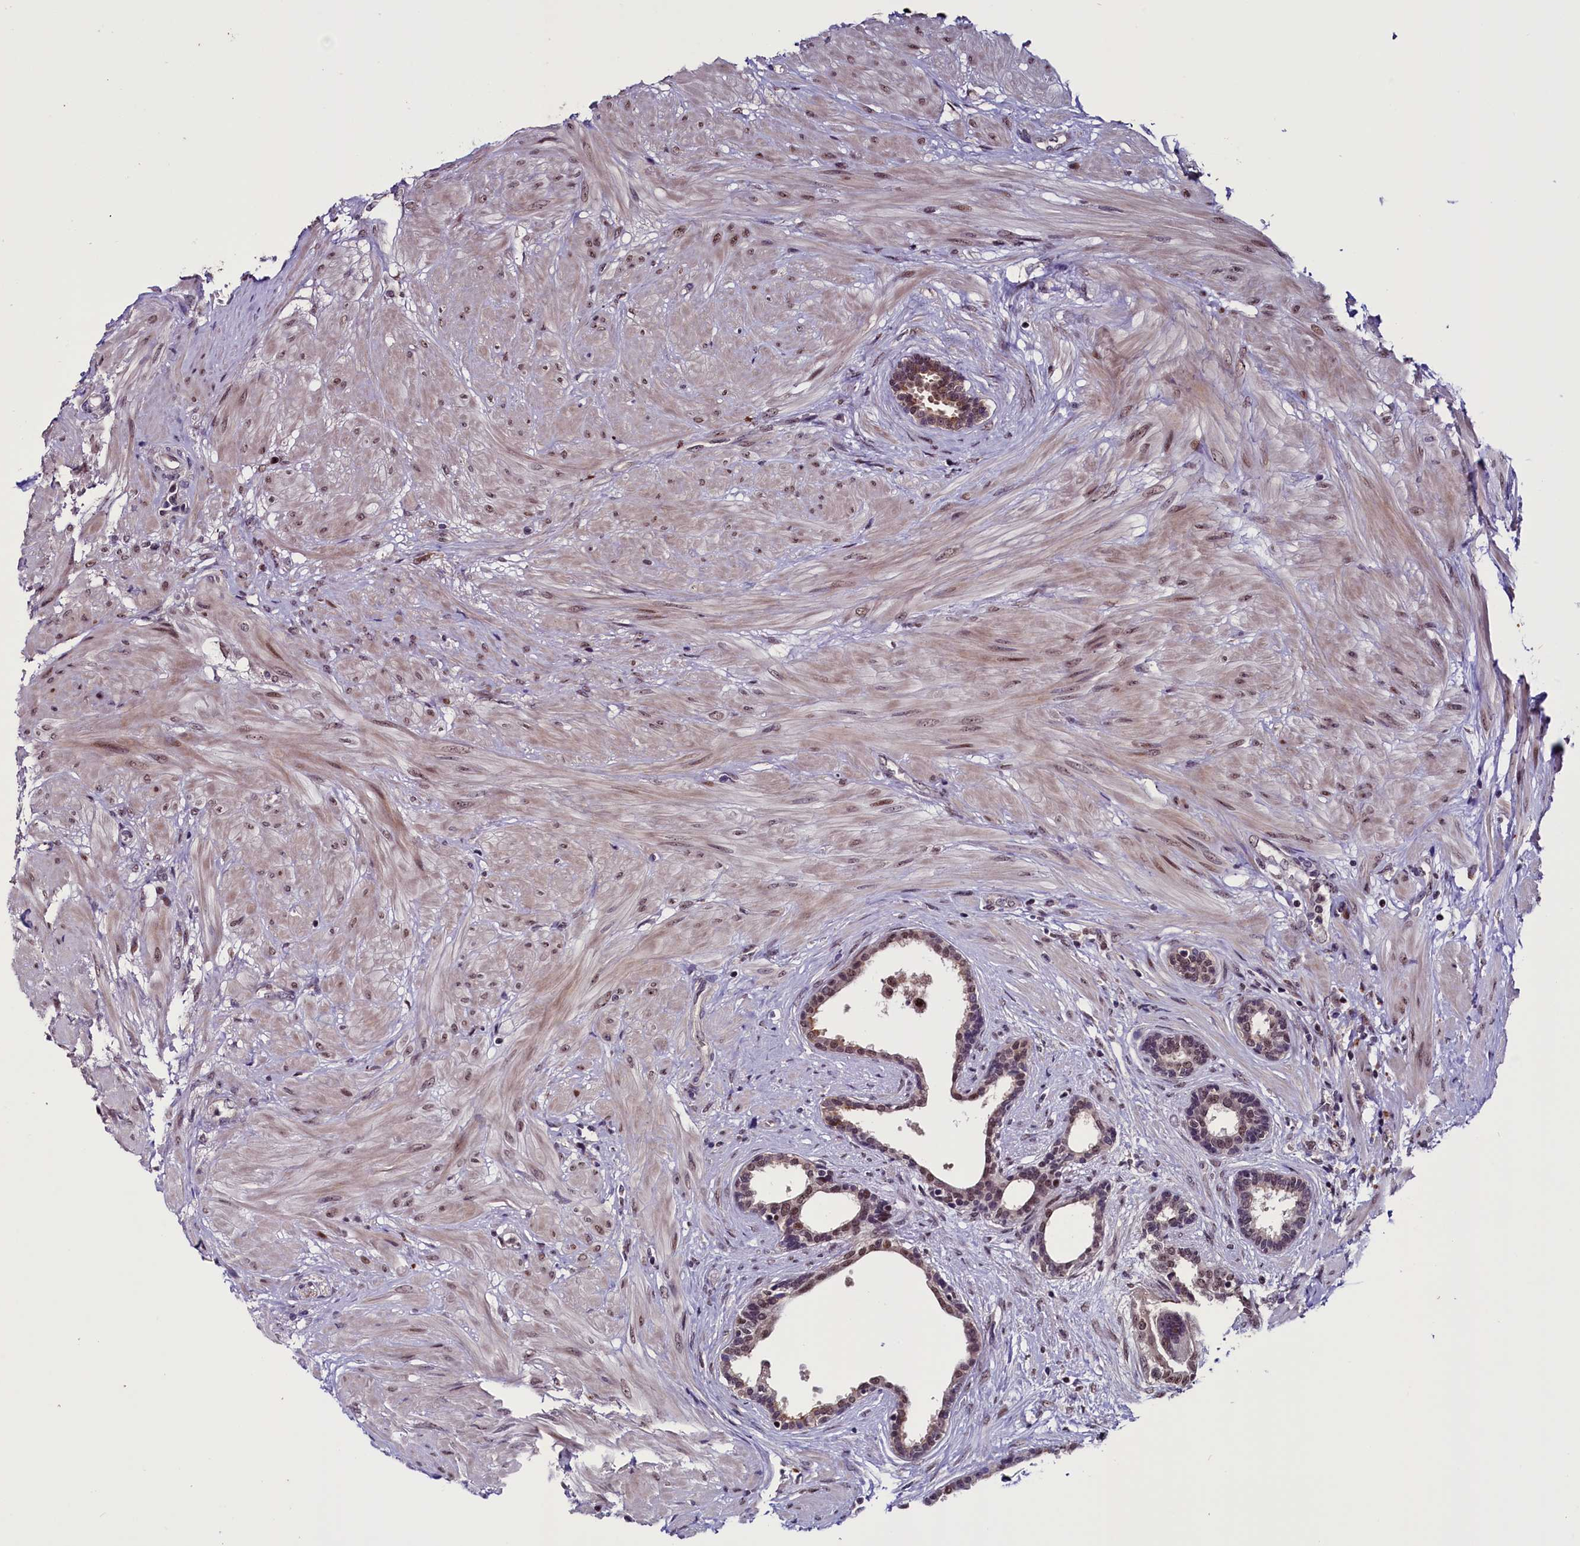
{"staining": {"intensity": "strong", "quantity": ">75%", "location": "cytoplasmic/membranous,nuclear"}, "tissue": "prostate", "cell_type": "Glandular cells", "image_type": "normal", "snomed": [{"axis": "morphology", "description": "Normal tissue, NOS"}, {"axis": "topography", "description": "Prostate"}], "caption": "Immunohistochemistry (IHC) histopathology image of benign prostate stained for a protein (brown), which shows high levels of strong cytoplasmic/membranous,nuclear positivity in approximately >75% of glandular cells.", "gene": "RNMT", "patient": {"sex": "male", "age": 48}}